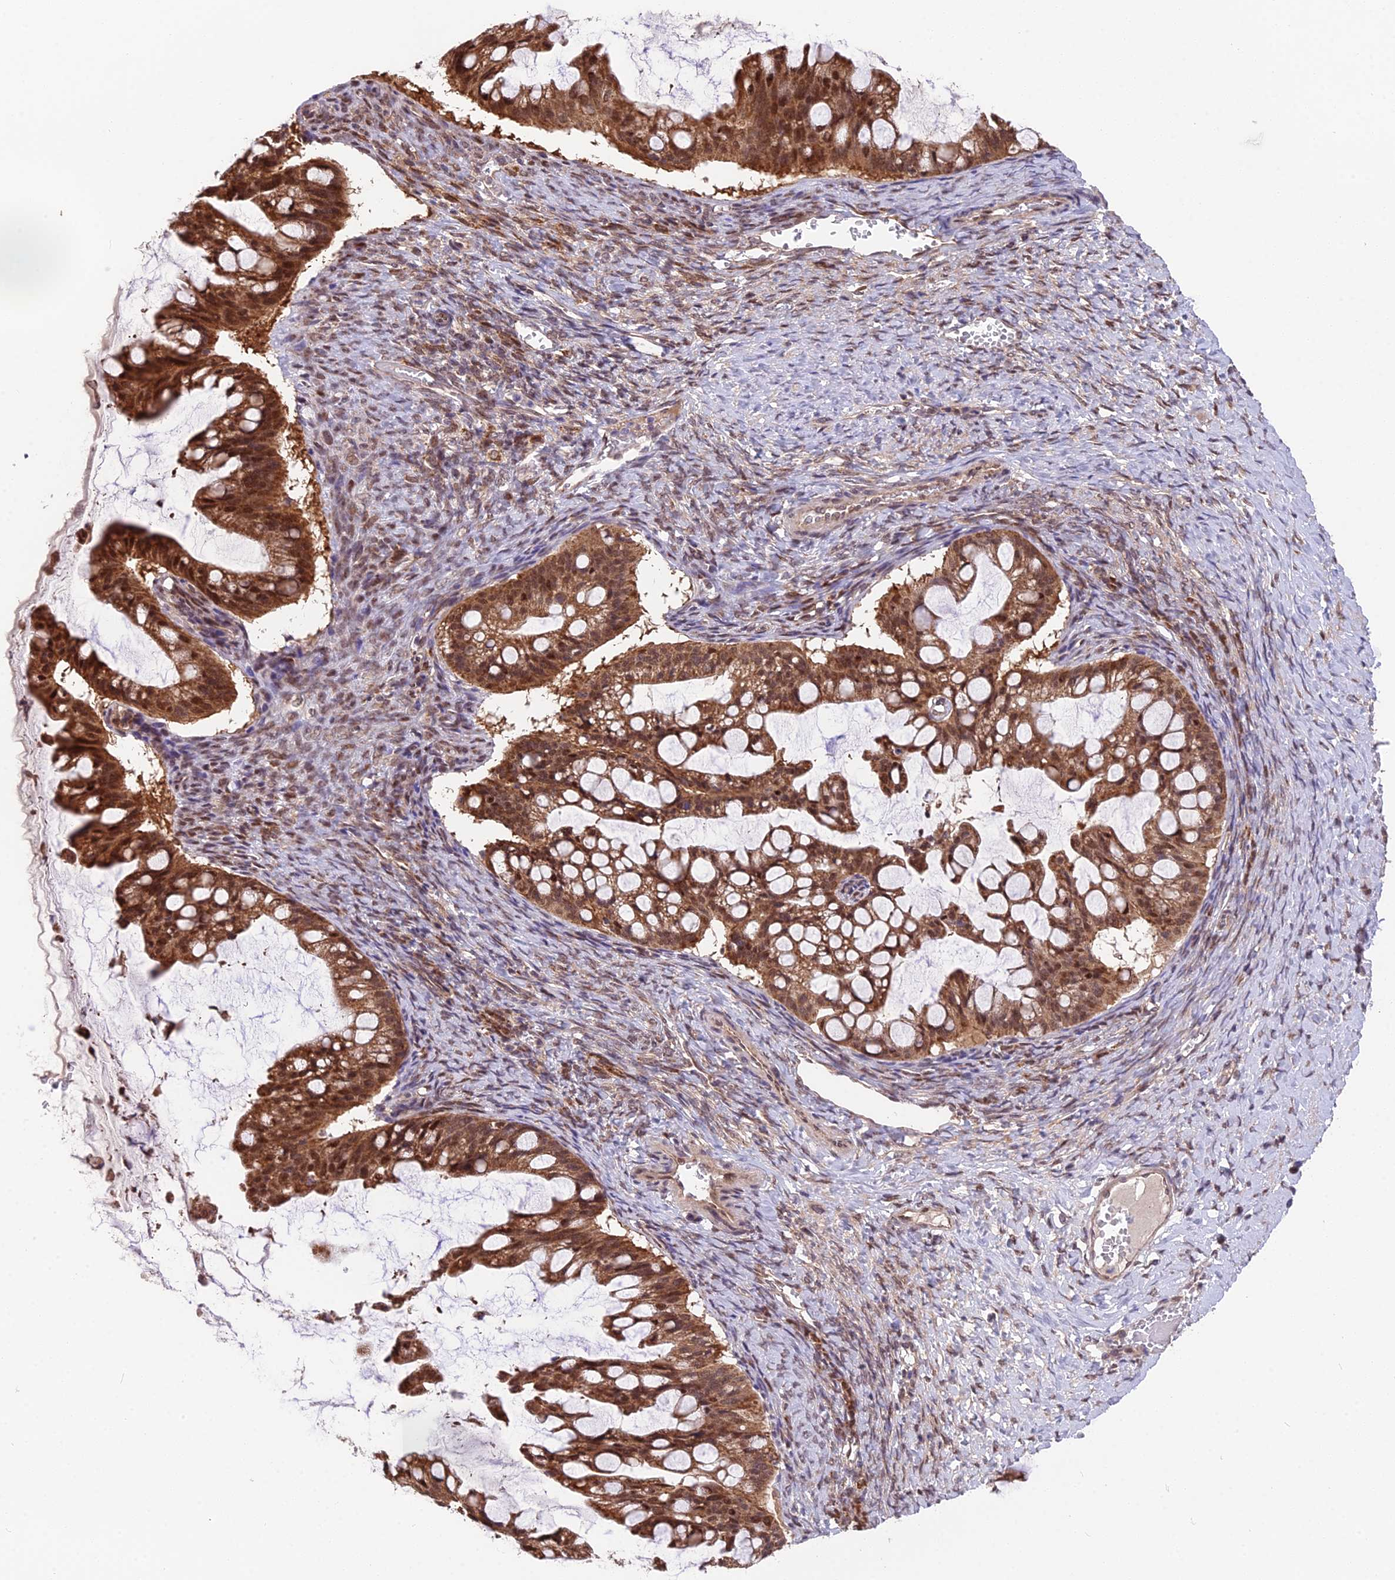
{"staining": {"intensity": "strong", "quantity": ">75%", "location": "cytoplasmic/membranous,nuclear"}, "tissue": "ovarian cancer", "cell_type": "Tumor cells", "image_type": "cancer", "snomed": [{"axis": "morphology", "description": "Cystadenocarcinoma, mucinous, NOS"}, {"axis": "topography", "description": "Ovary"}], "caption": "A brown stain highlights strong cytoplasmic/membranous and nuclear expression of a protein in mucinous cystadenocarcinoma (ovarian) tumor cells. (IHC, brightfield microscopy, high magnification).", "gene": "CYP2R1", "patient": {"sex": "female", "age": 73}}